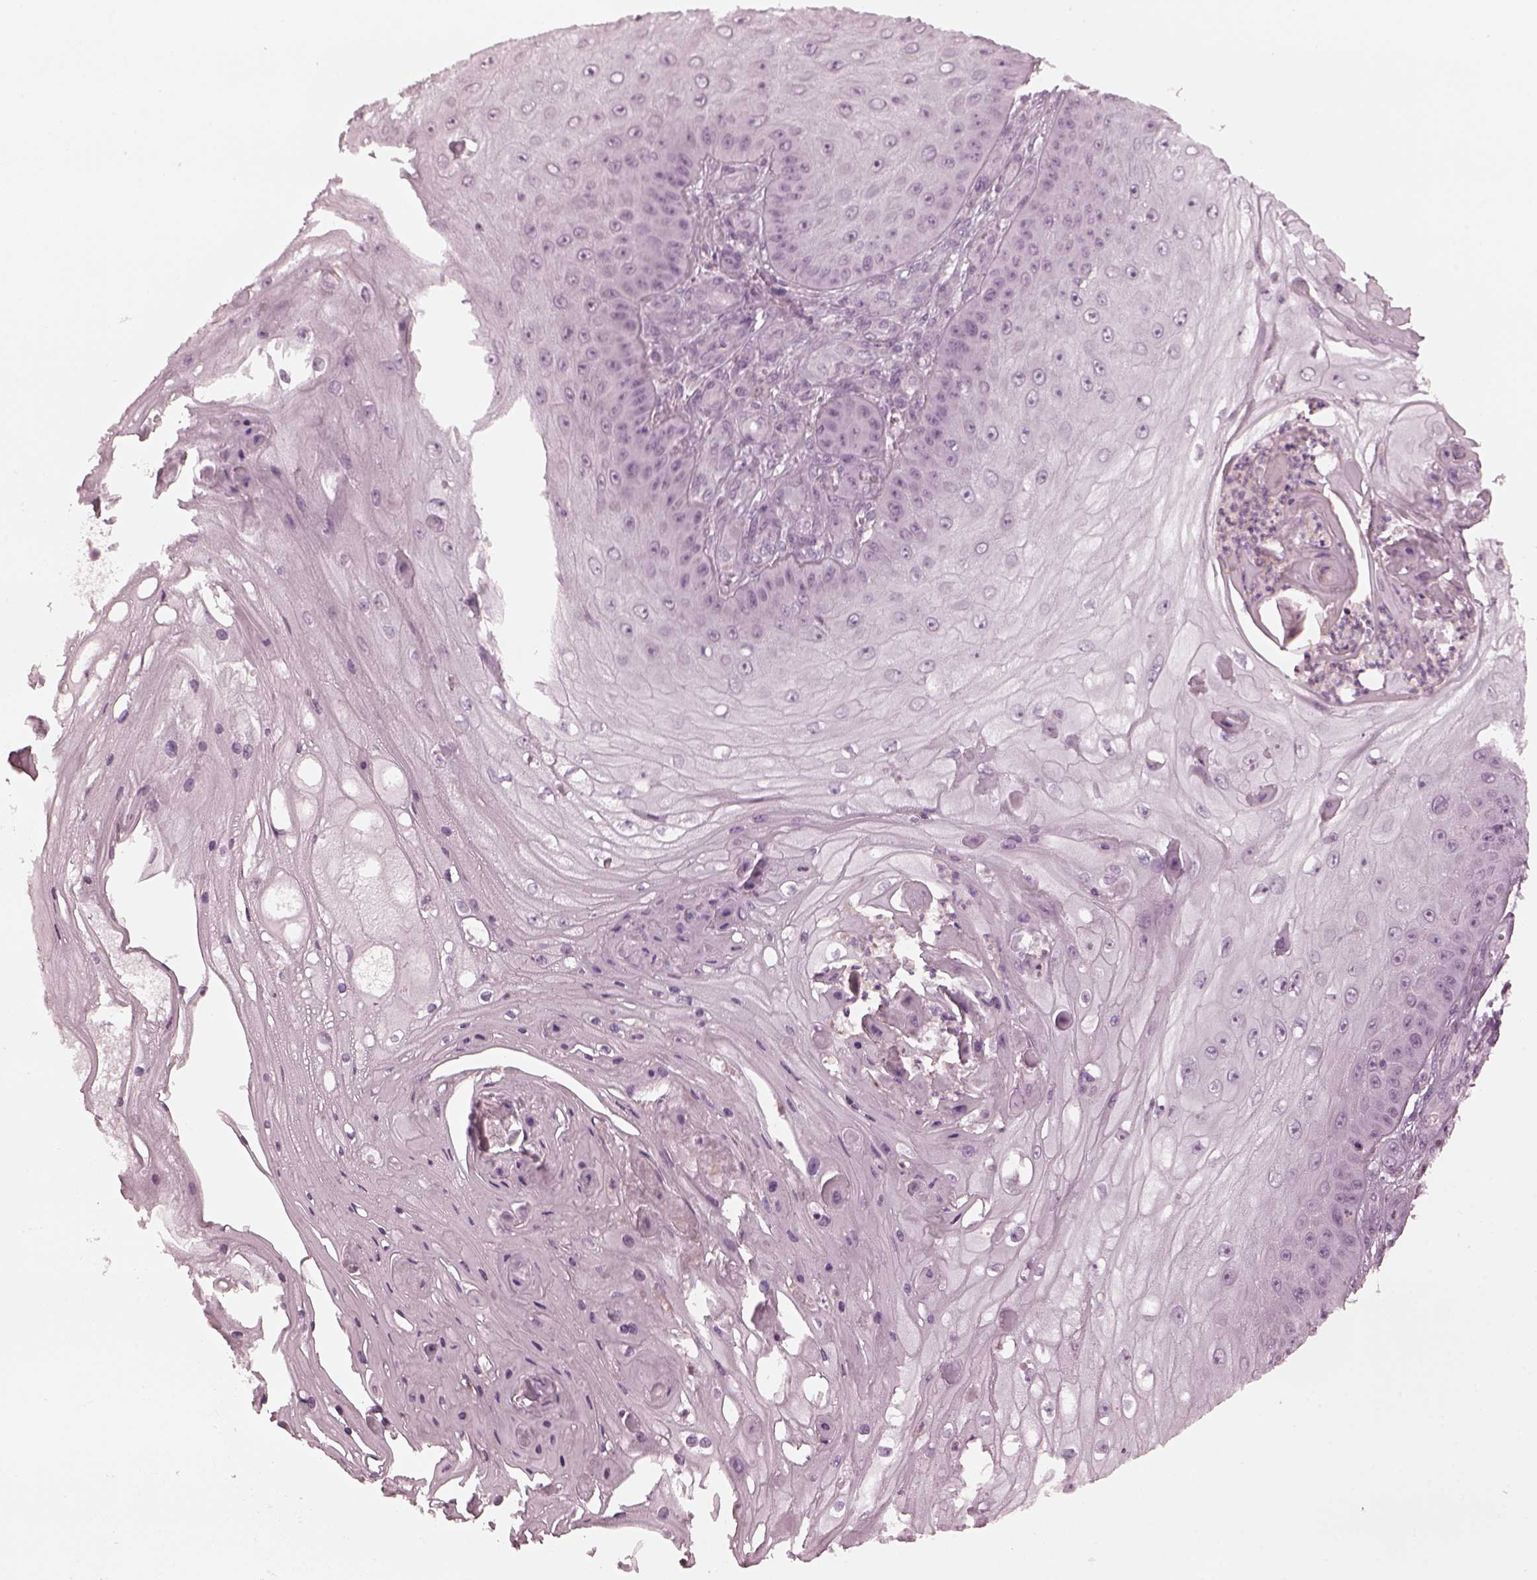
{"staining": {"intensity": "negative", "quantity": "none", "location": "none"}, "tissue": "skin cancer", "cell_type": "Tumor cells", "image_type": "cancer", "snomed": [{"axis": "morphology", "description": "Squamous cell carcinoma, NOS"}, {"axis": "topography", "description": "Skin"}], "caption": "This image is of skin cancer (squamous cell carcinoma) stained with immunohistochemistry to label a protein in brown with the nuclei are counter-stained blue. There is no staining in tumor cells.", "gene": "CCDC170", "patient": {"sex": "male", "age": 70}}